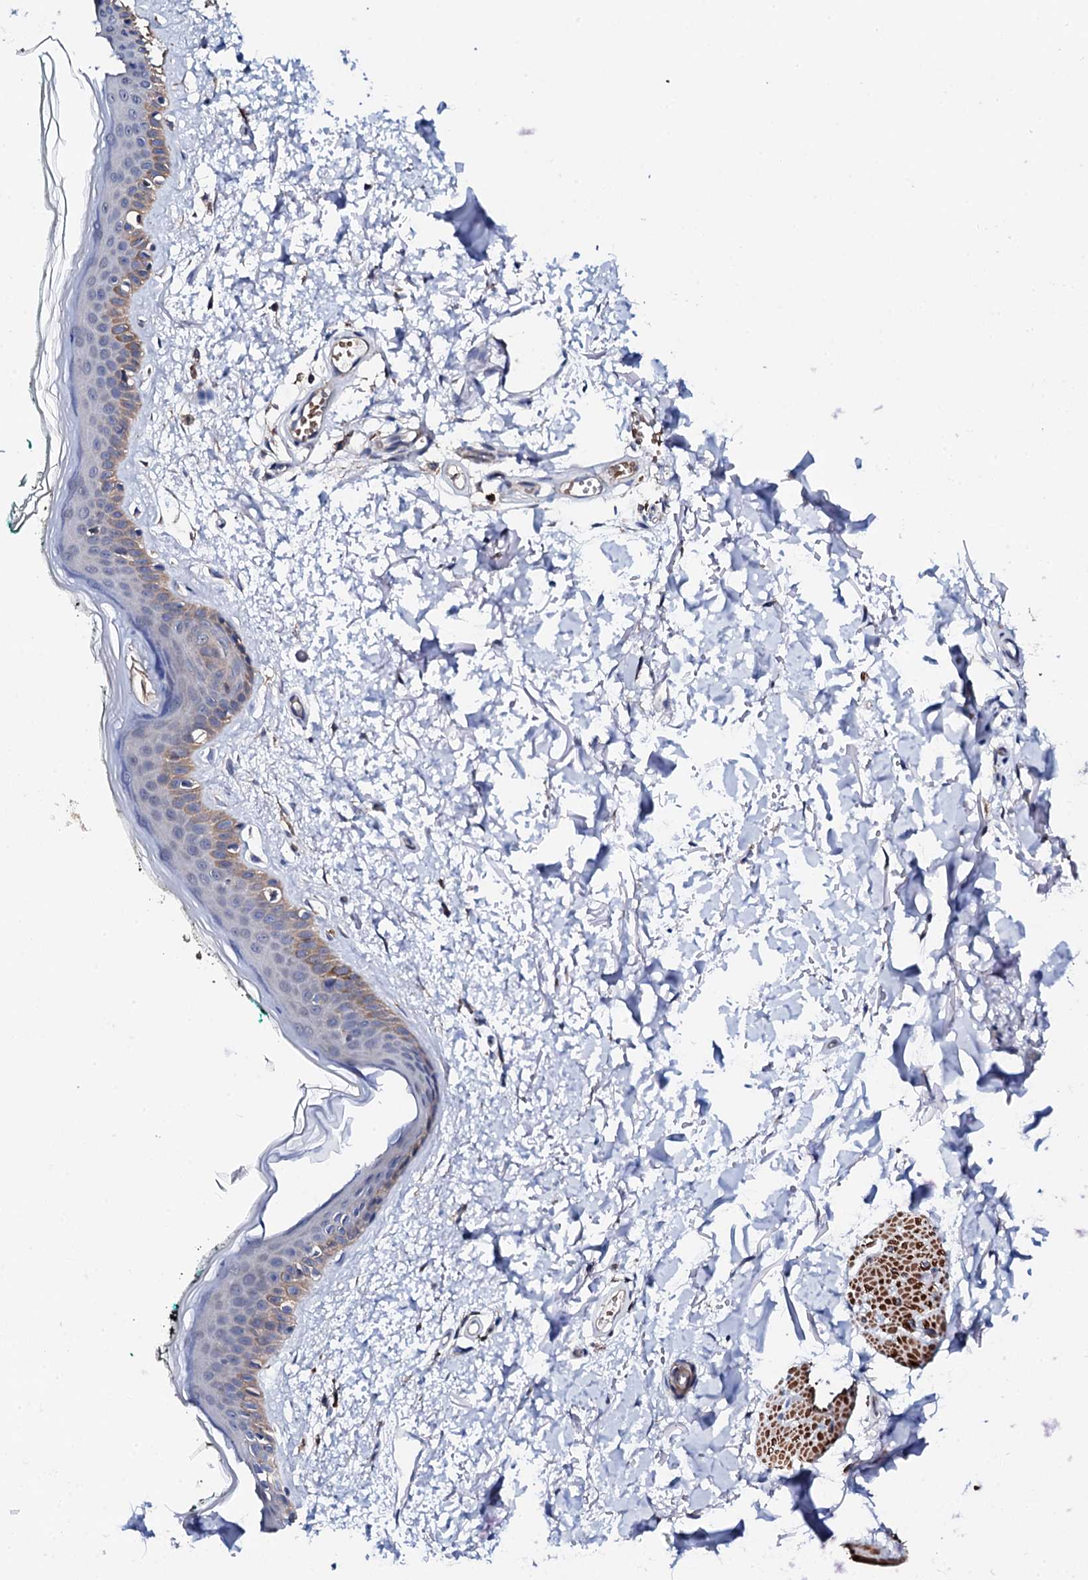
{"staining": {"intensity": "negative", "quantity": "none", "location": "none"}, "tissue": "skin", "cell_type": "Fibroblasts", "image_type": "normal", "snomed": [{"axis": "morphology", "description": "Normal tissue, NOS"}, {"axis": "topography", "description": "Skin"}], "caption": "Fibroblasts are negative for brown protein staining in unremarkable skin. (DAB immunohistochemistry (IHC) visualized using brightfield microscopy, high magnification).", "gene": "COG4", "patient": {"sex": "male", "age": 62}}